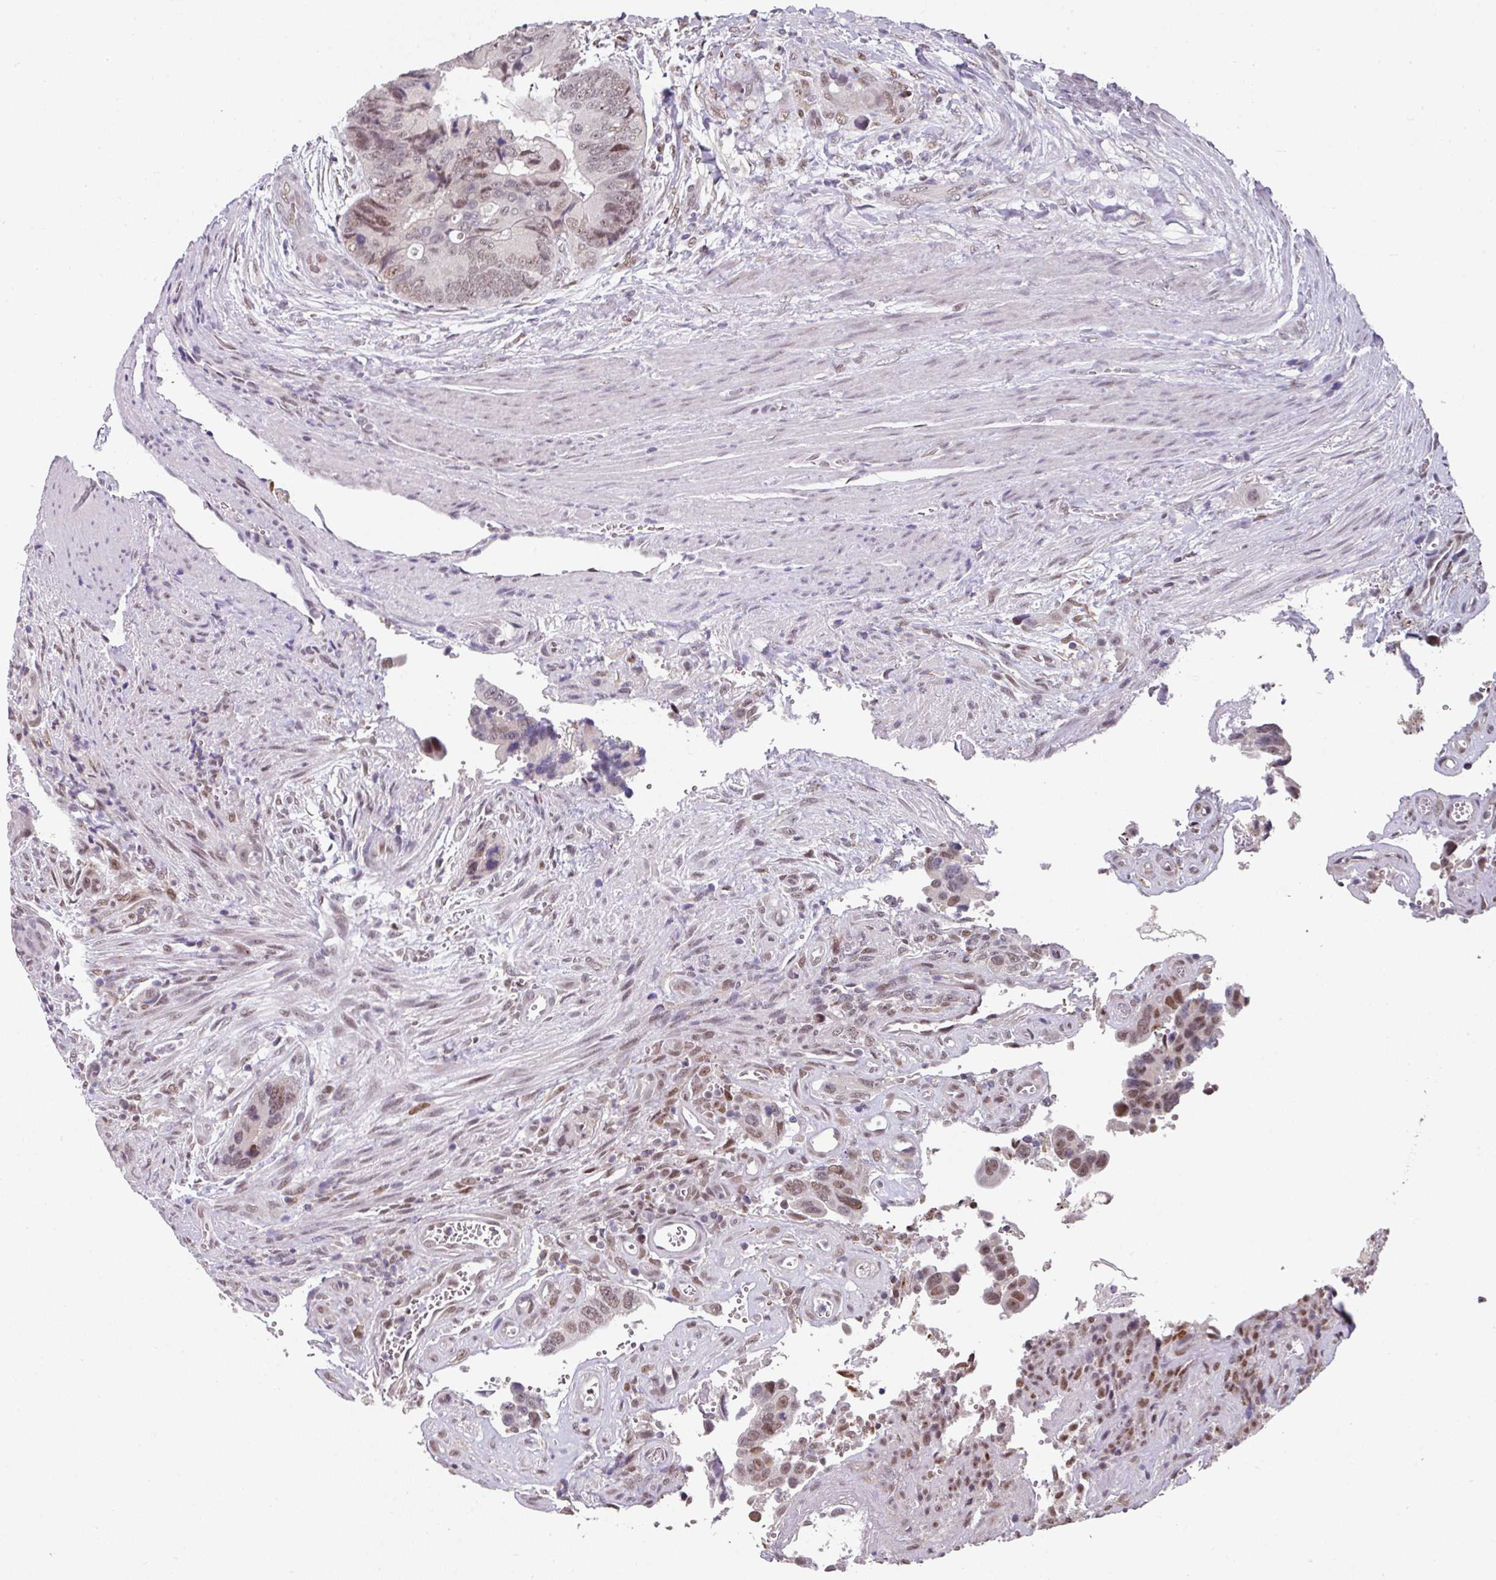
{"staining": {"intensity": "moderate", "quantity": "25%-75%", "location": "nuclear"}, "tissue": "colorectal cancer", "cell_type": "Tumor cells", "image_type": "cancer", "snomed": [{"axis": "morphology", "description": "Adenocarcinoma, NOS"}, {"axis": "topography", "description": "Colon"}], "caption": "Colorectal adenocarcinoma stained with a brown dye reveals moderate nuclear positive expression in approximately 25%-75% of tumor cells.", "gene": "RAD50", "patient": {"sex": "male", "age": 84}}